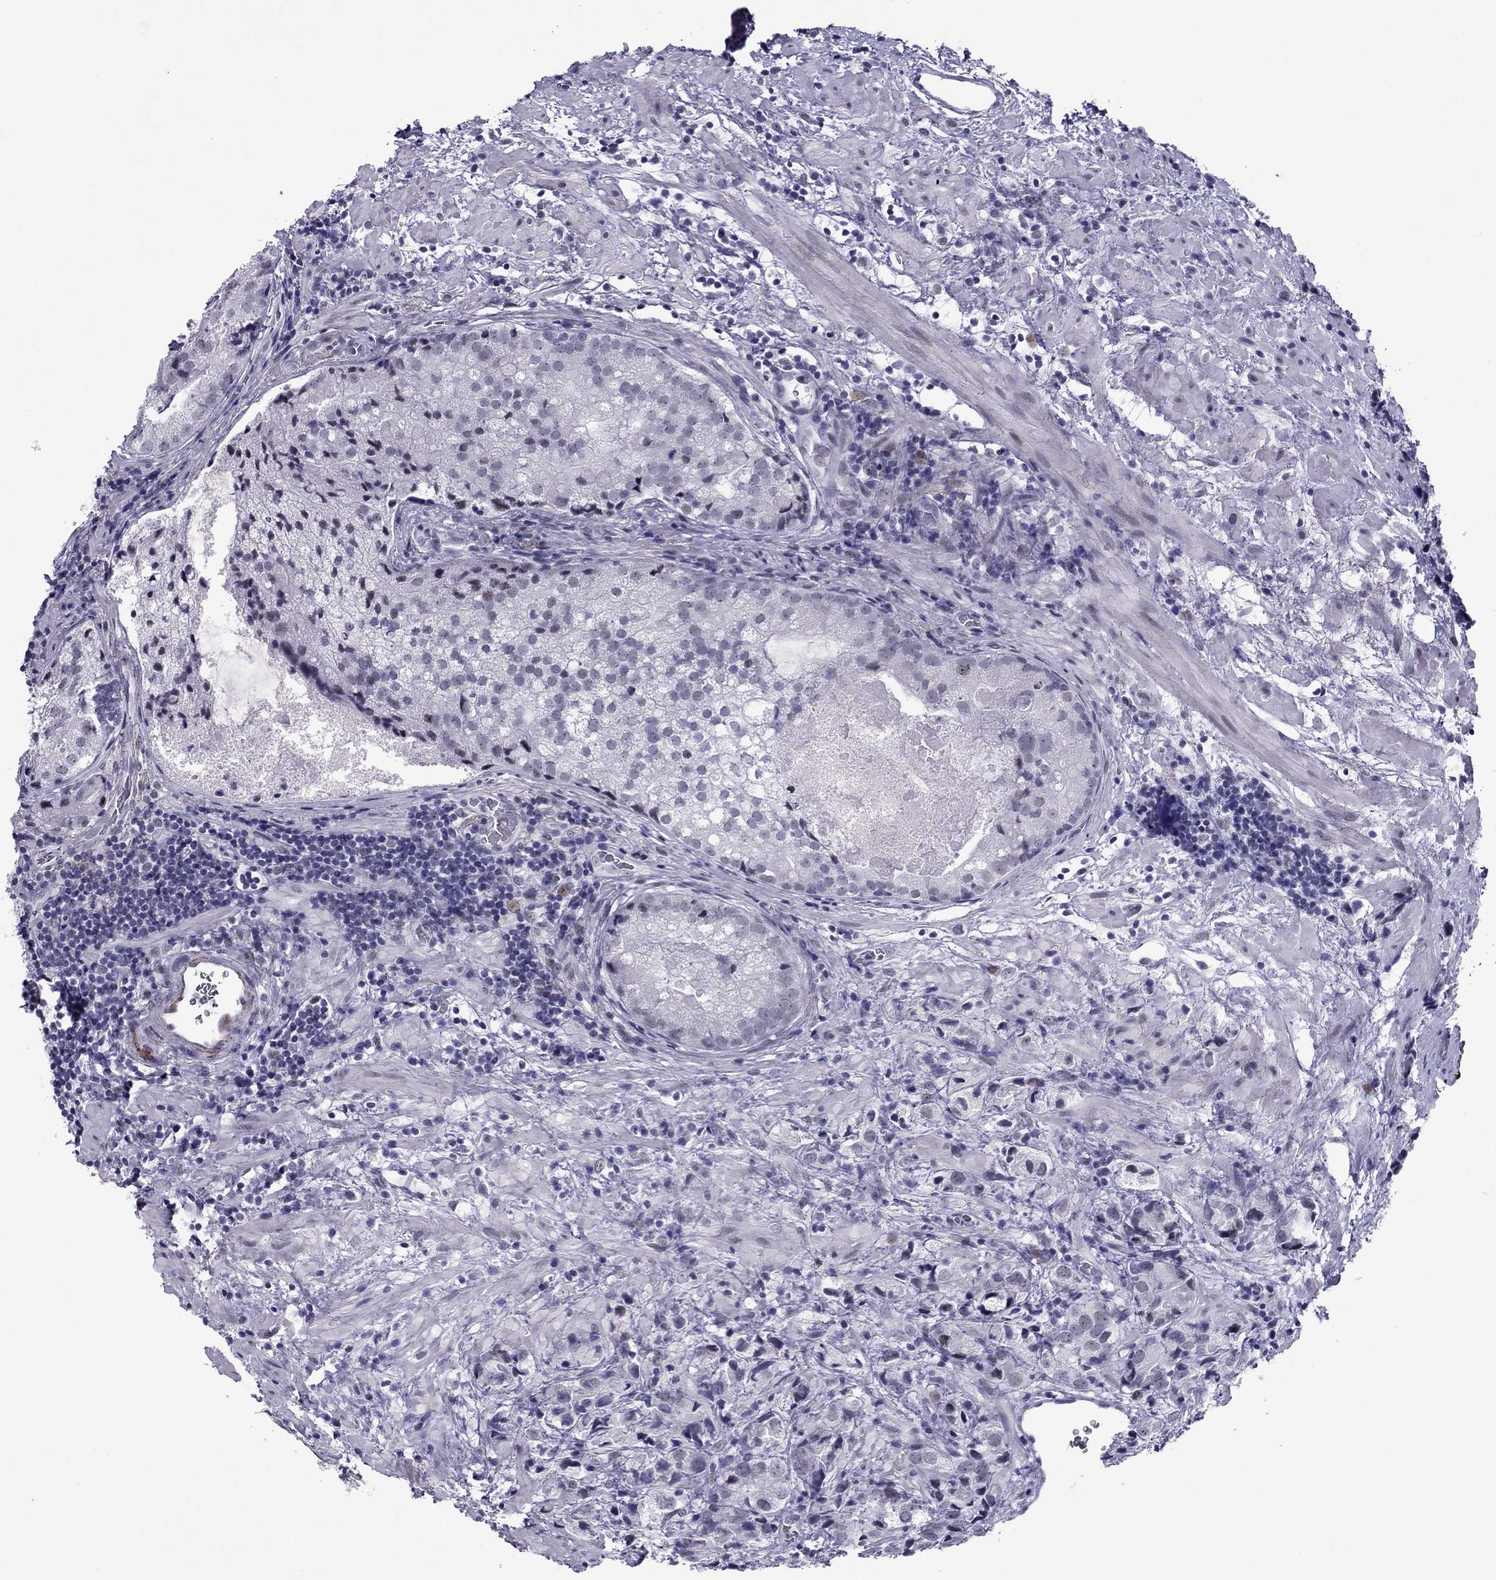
{"staining": {"intensity": "negative", "quantity": "none", "location": "none"}, "tissue": "prostate cancer", "cell_type": "Tumor cells", "image_type": "cancer", "snomed": [{"axis": "morphology", "description": "Adenocarcinoma, NOS"}, {"axis": "topography", "description": "Prostate and seminal vesicle, NOS"}], "caption": "Immunohistochemistry micrograph of human prostate cancer (adenocarcinoma) stained for a protein (brown), which reveals no expression in tumor cells.", "gene": "MYLK3", "patient": {"sex": "male", "age": 63}}